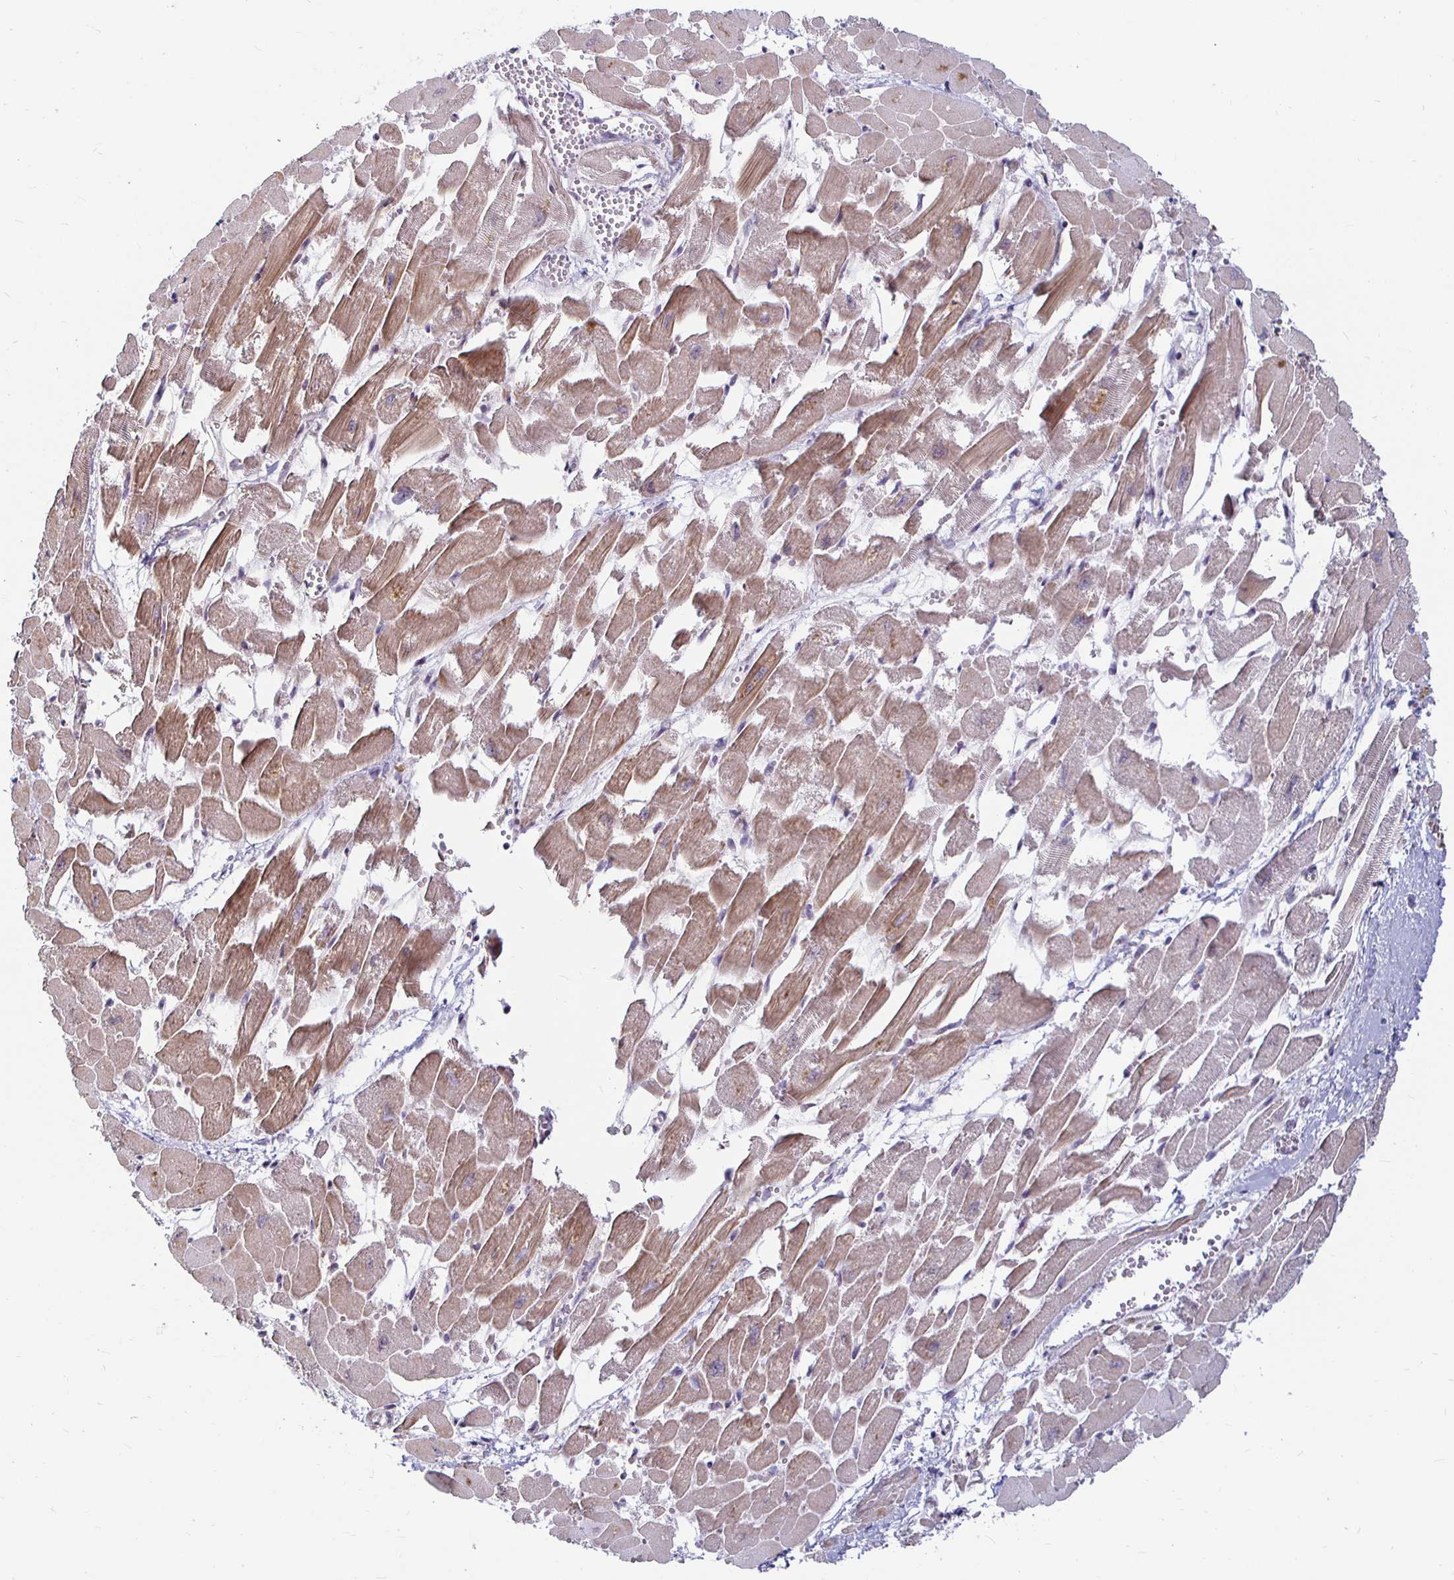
{"staining": {"intensity": "moderate", "quantity": "25%-75%", "location": "cytoplasmic/membranous"}, "tissue": "heart muscle", "cell_type": "Cardiomyocytes", "image_type": "normal", "snomed": [{"axis": "morphology", "description": "Normal tissue, NOS"}, {"axis": "topography", "description": "Heart"}], "caption": "An immunohistochemistry (IHC) histopathology image of normal tissue is shown. Protein staining in brown shows moderate cytoplasmic/membranous positivity in heart muscle within cardiomyocytes.", "gene": "CAPN11", "patient": {"sex": "female", "age": 52}}